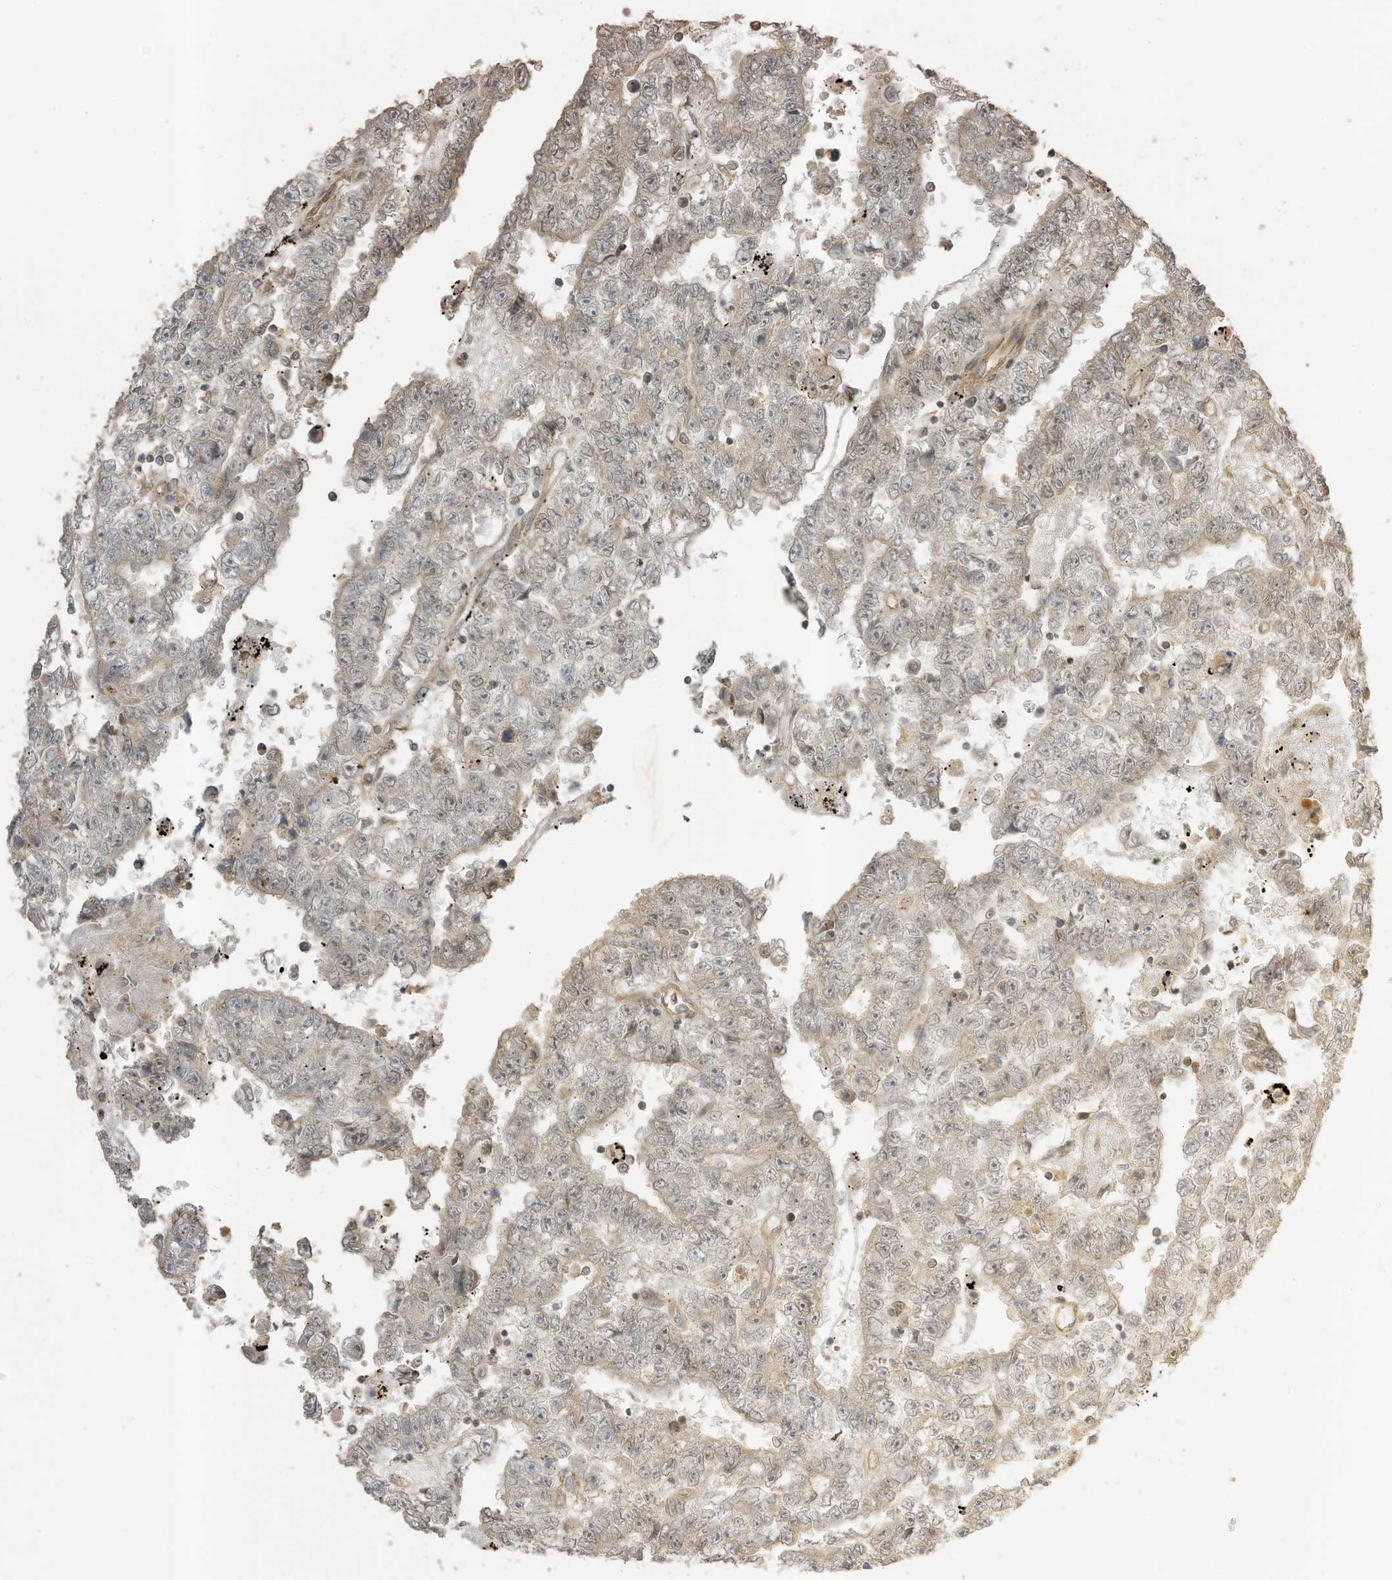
{"staining": {"intensity": "moderate", "quantity": "<25%", "location": "cytoplasmic/membranous"}, "tissue": "testis cancer", "cell_type": "Tumor cells", "image_type": "cancer", "snomed": [{"axis": "morphology", "description": "Carcinoma, Embryonal, NOS"}, {"axis": "topography", "description": "Testis"}], "caption": "A brown stain labels moderate cytoplasmic/membranous expression of a protein in human testis cancer (embryonal carcinoma) tumor cells.", "gene": "ZNF653", "patient": {"sex": "male", "age": 25}}